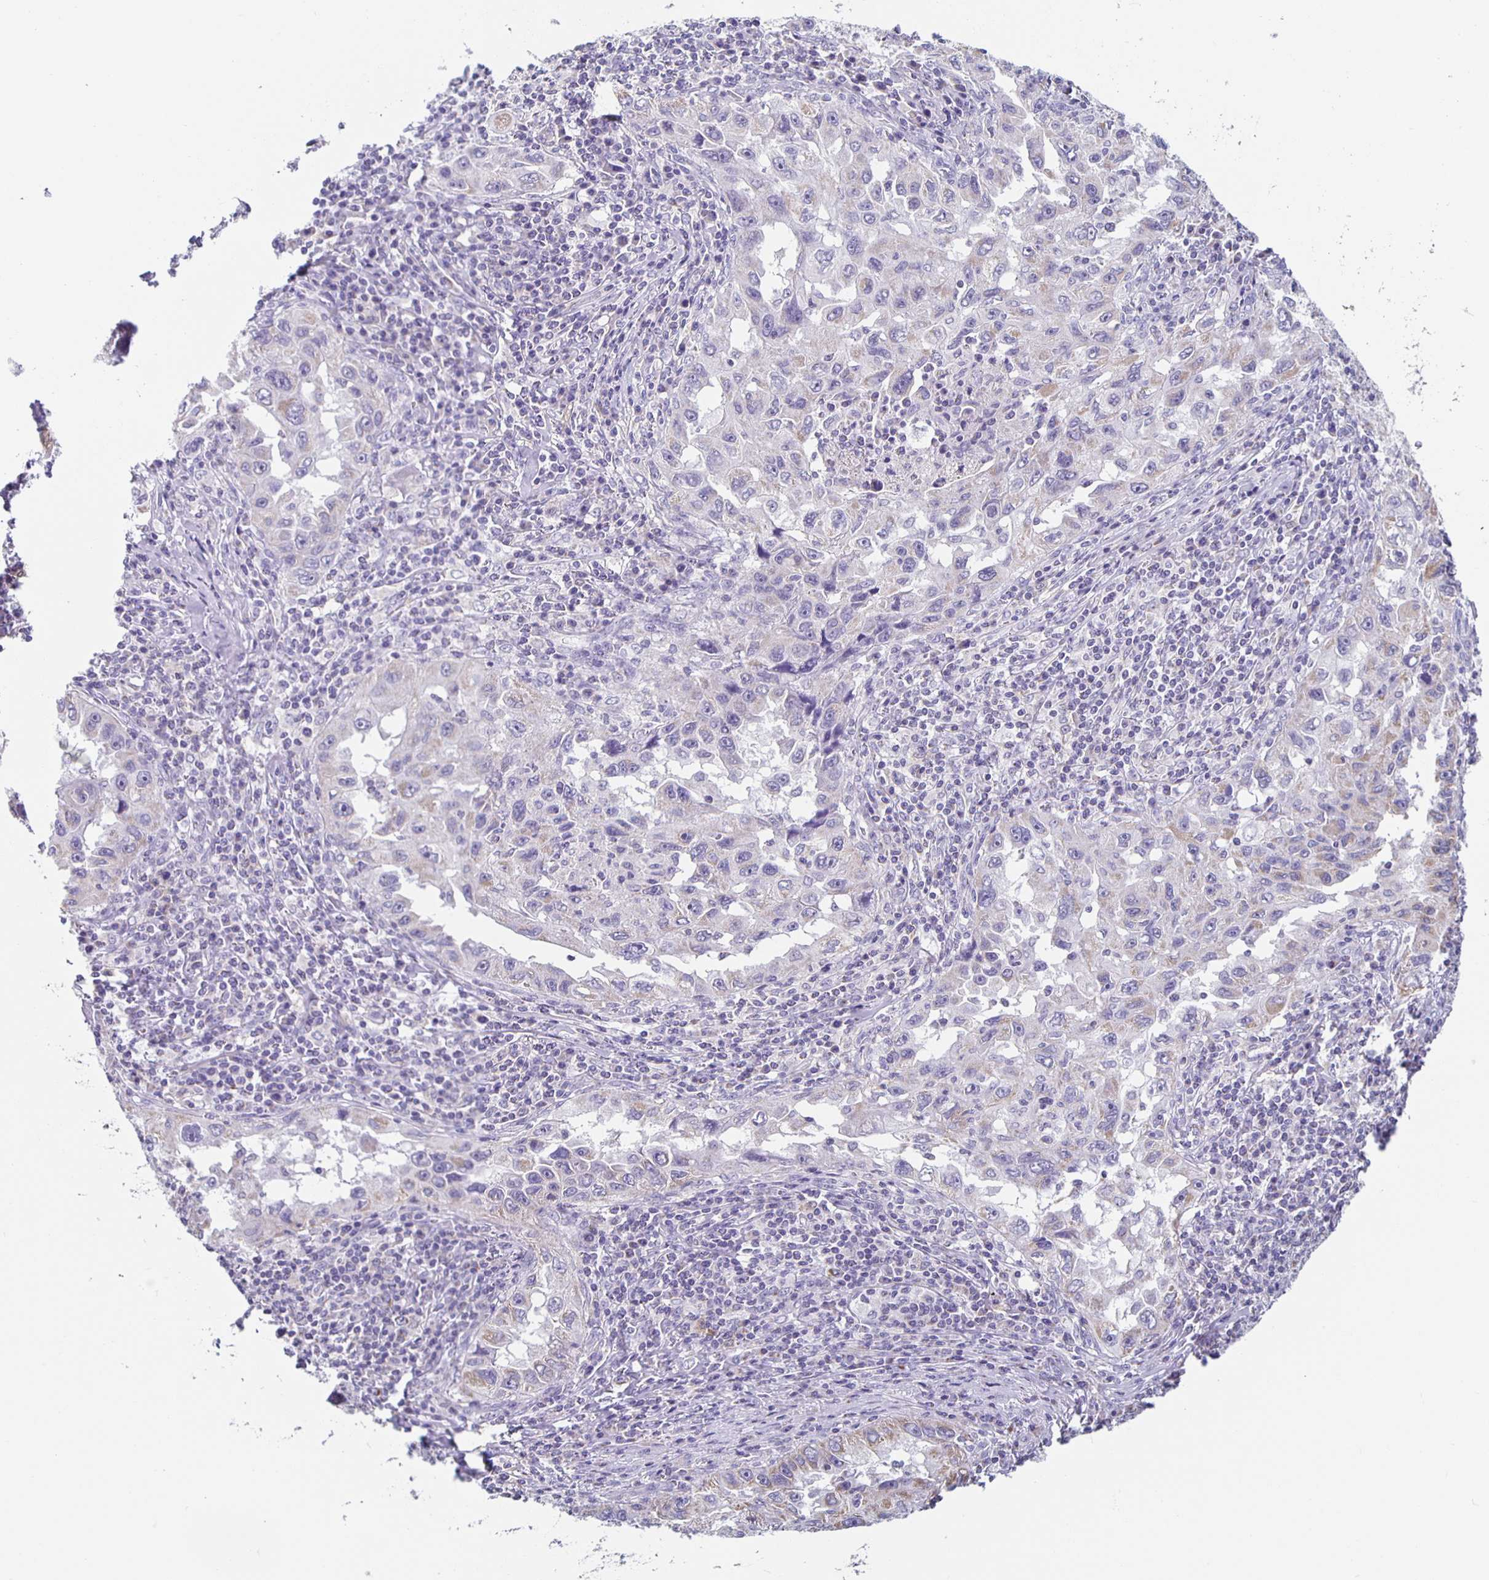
{"staining": {"intensity": "negative", "quantity": "none", "location": "none"}, "tissue": "lung cancer", "cell_type": "Tumor cells", "image_type": "cancer", "snomed": [{"axis": "morphology", "description": "Adenocarcinoma, NOS"}, {"axis": "topography", "description": "Lung"}], "caption": "Photomicrograph shows no protein positivity in tumor cells of lung adenocarcinoma tissue. (DAB immunohistochemistry visualized using brightfield microscopy, high magnification).", "gene": "TPPP", "patient": {"sex": "female", "age": 73}}